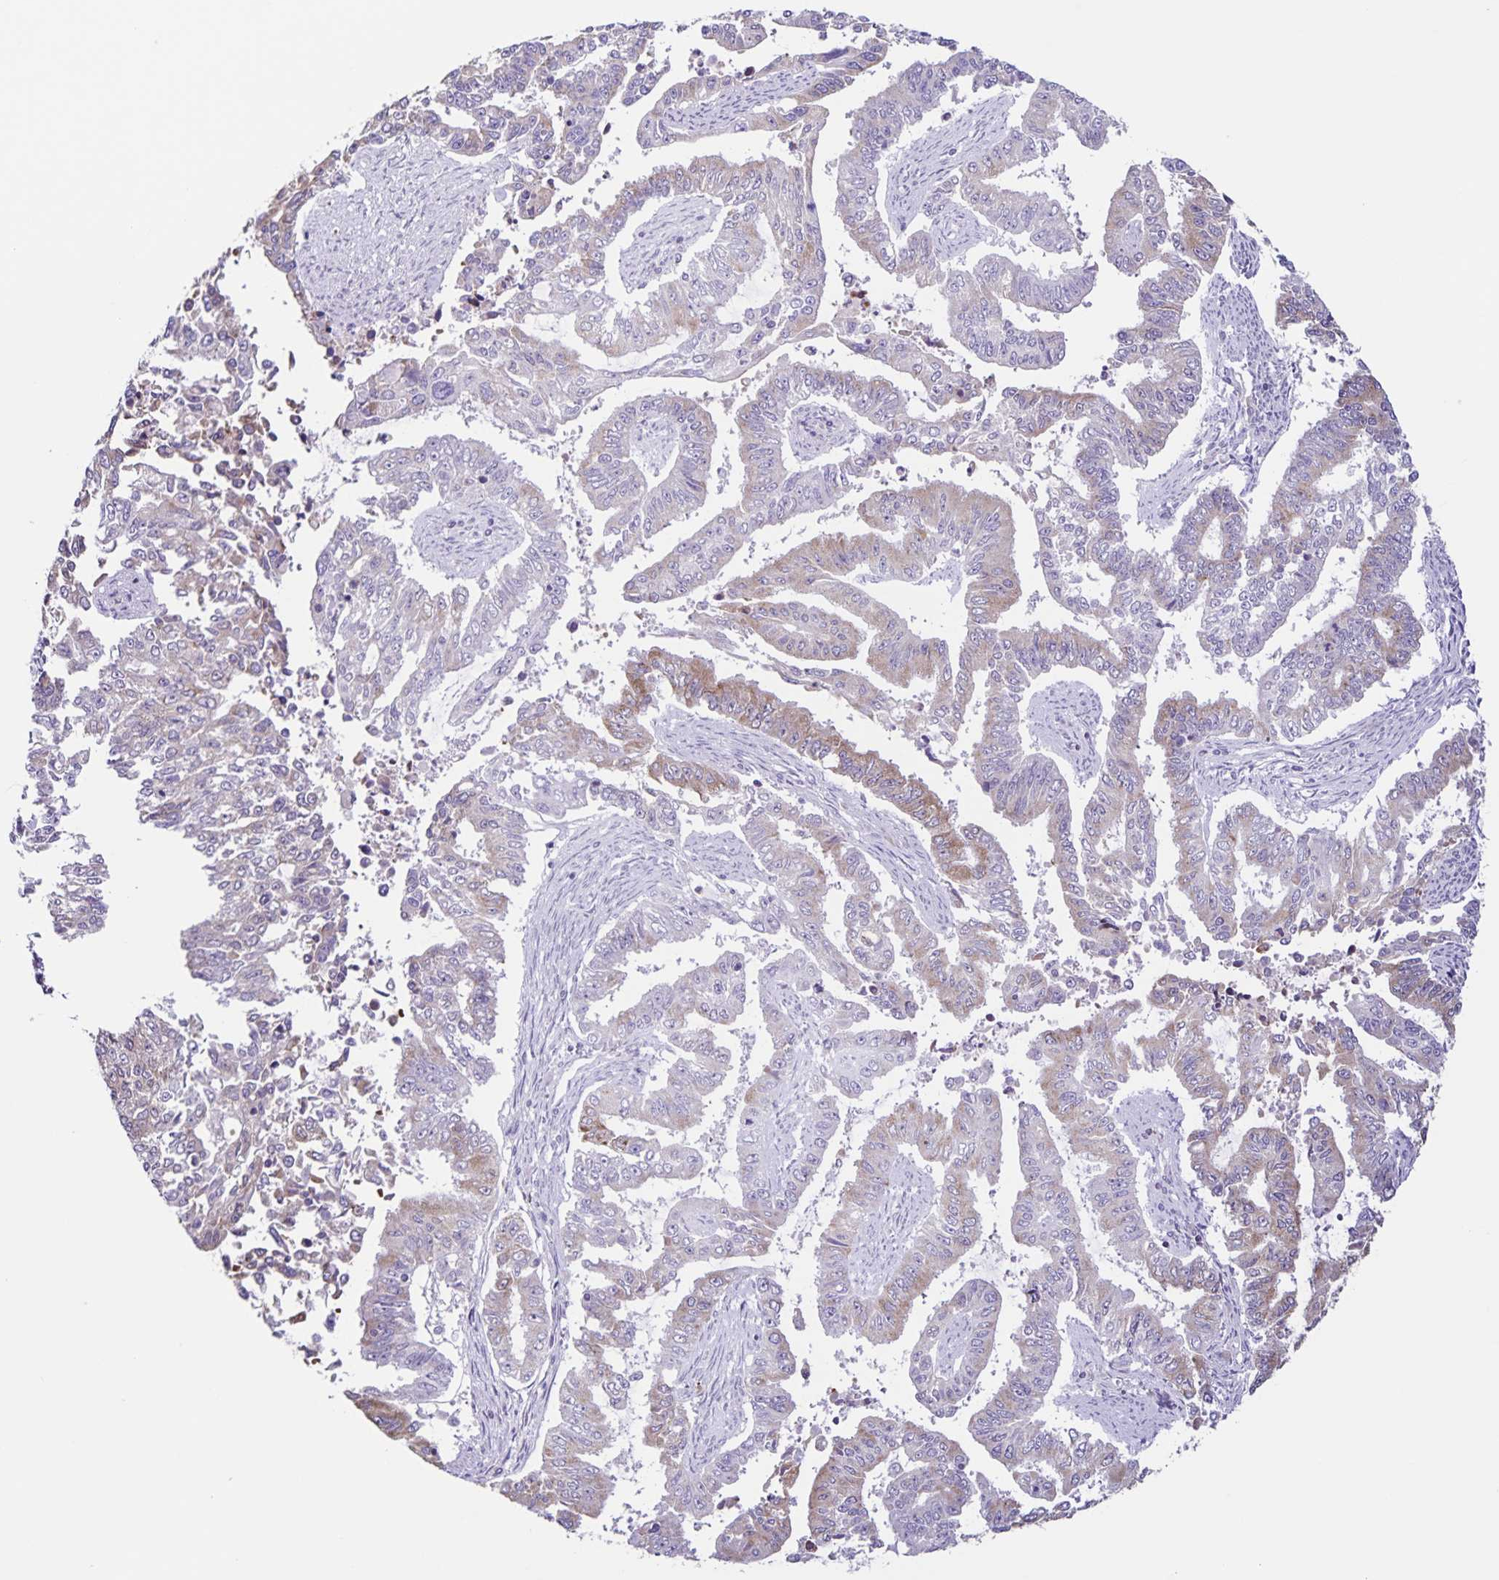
{"staining": {"intensity": "weak", "quantity": "<25%", "location": "cytoplasmic/membranous"}, "tissue": "endometrial cancer", "cell_type": "Tumor cells", "image_type": "cancer", "snomed": [{"axis": "morphology", "description": "Adenocarcinoma, NOS"}, {"axis": "topography", "description": "Uterus"}], "caption": "This photomicrograph is of adenocarcinoma (endometrial) stained with IHC to label a protein in brown with the nuclei are counter-stained blue. There is no expression in tumor cells. (DAB IHC visualized using brightfield microscopy, high magnification).", "gene": "STPG4", "patient": {"sex": "female", "age": 59}}